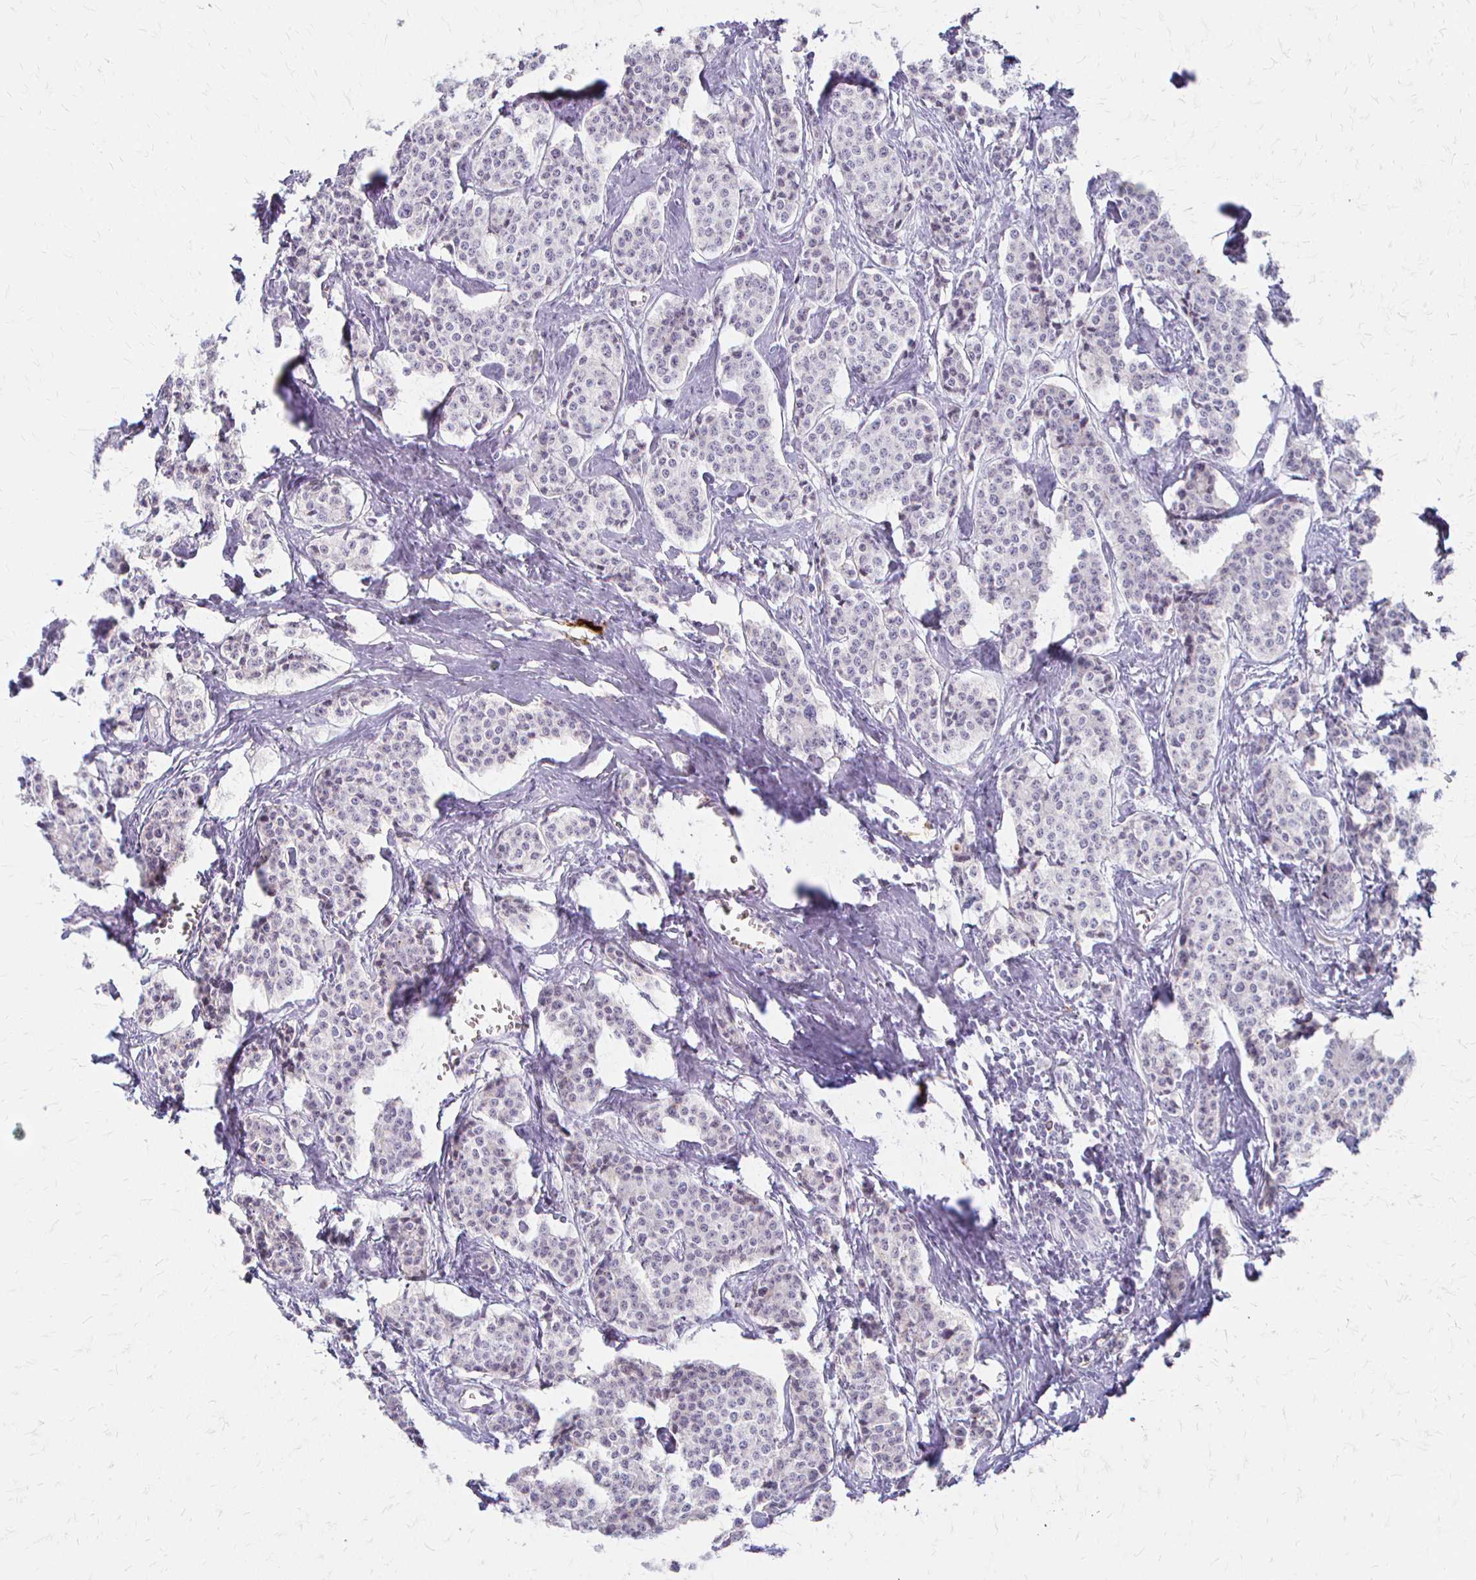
{"staining": {"intensity": "negative", "quantity": "none", "location": "none"}, "tissue": "carcinoid", "cell_type": "Tumor cells", "image_type": "cancer", "snomed": [{"axis": "morphology", "description": "Carcinoid, malignant, NOS"}, {"axis": "topography", "description": "Small intestine"}], "caption": "The immunohistochemistry photomicrograph has no significant positivity in tumor cells of malignant carcinoid tissue.", "gene": "ACP5", "patient": {"sex": "female", "age": 64}}